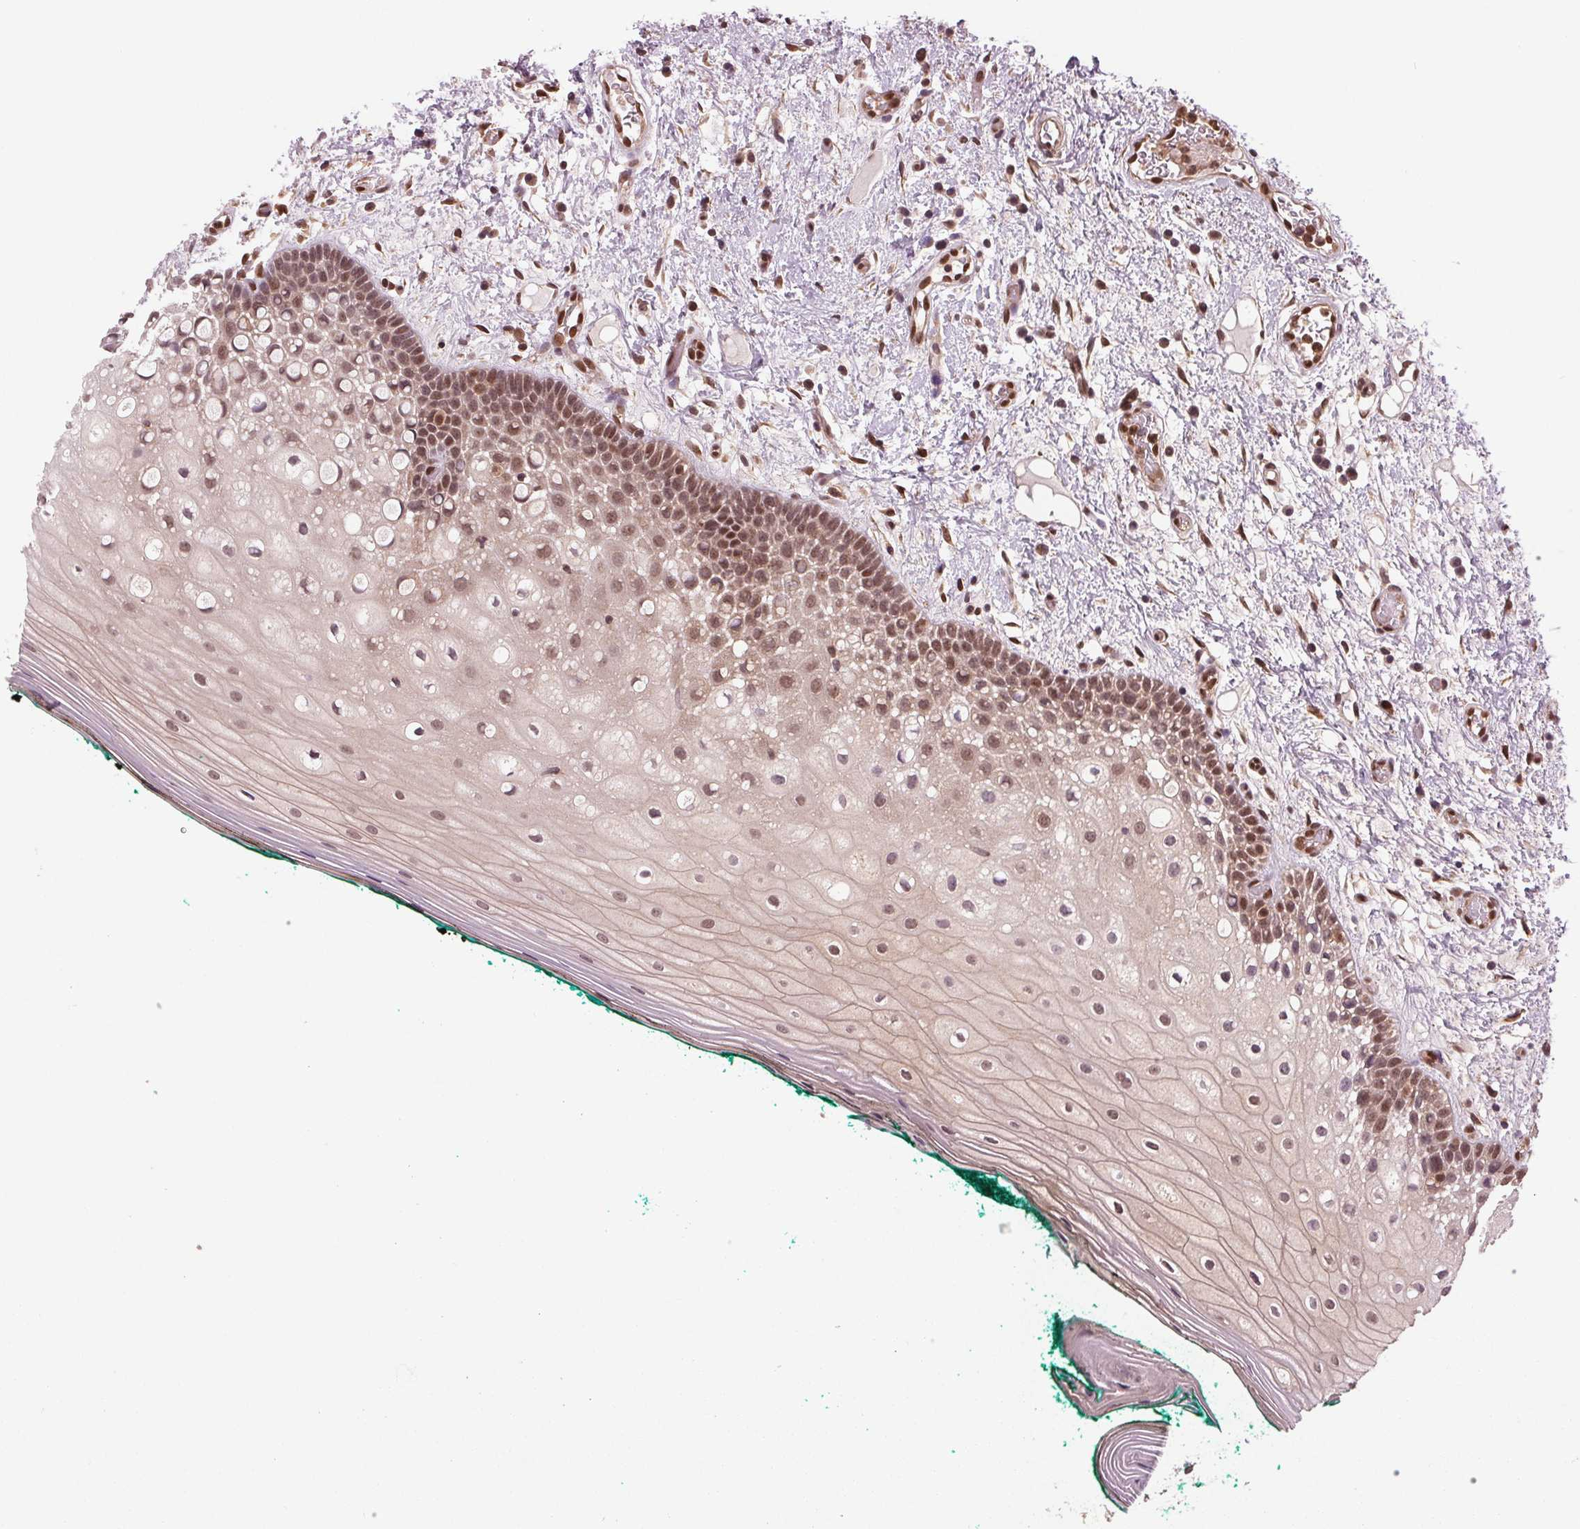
{"staining": {"intensity": "moderate", "quantity": "25%-75%", "location": "nuclear"}, "tissue": "oral mucosa", "cell_type": "Squamous epithelial cells", "image_type": "normal", "snomed": [{"axis": "morphology", "description": "Normal tissue, NOS"}, {"axis": "topography", "description": "Oral tissue"}], "caption": "The photomicrograph reveals immunohistochemical staining of unremarkable oral mucosa. There is moderate nuclear positivity is seen in about 25%-75% of squamous epithelial cells.", "gene": "STAT3", "patient": {"sex": "female", "age": 83}}